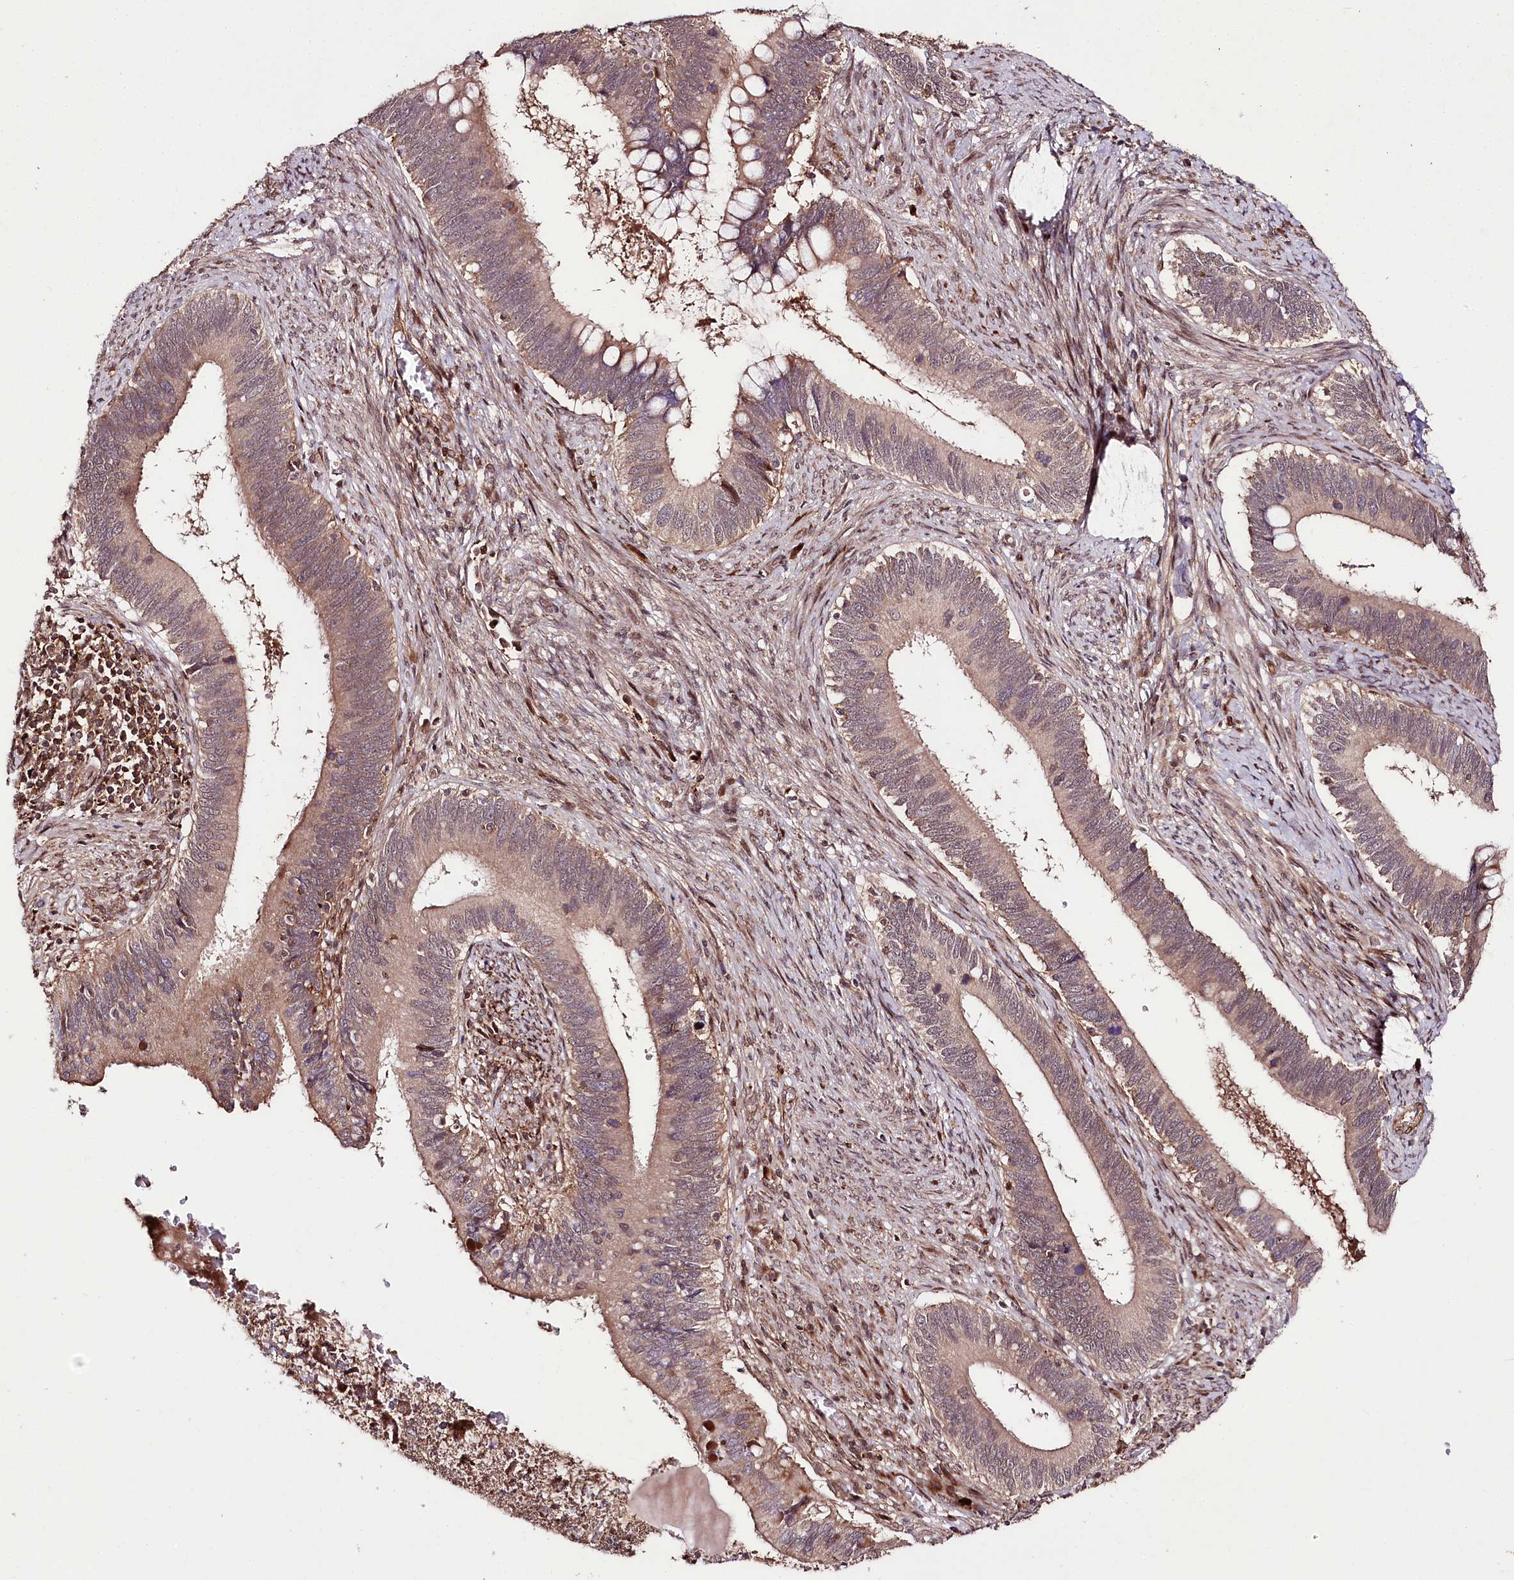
{"staining": {"intensity": "moderate", "quantity": "25%-75%", "location": "cytoplasmic/membranous"}, "tissue": "cervical cancer", "cell_type": "Tumor cells", "image_type": "cancer", "snomed": [{"axis": "morphology", "description": "Adenocarcinoma, NOS"}, {"axis": "topography", "description": "Cervix"}], "caption": "IHC image of neoplastic tissue: human cervical adenocarcinoma stained using immunohistochemistry demonstrates medium levels of moderate protein expression localized specifically in the cytoplasmic/membranous of tumor cells, appearing as a cytoplasmic/membranous brown color.", "gene": "PHLDB1", "patient": {"sex": "female", "age": 42}}